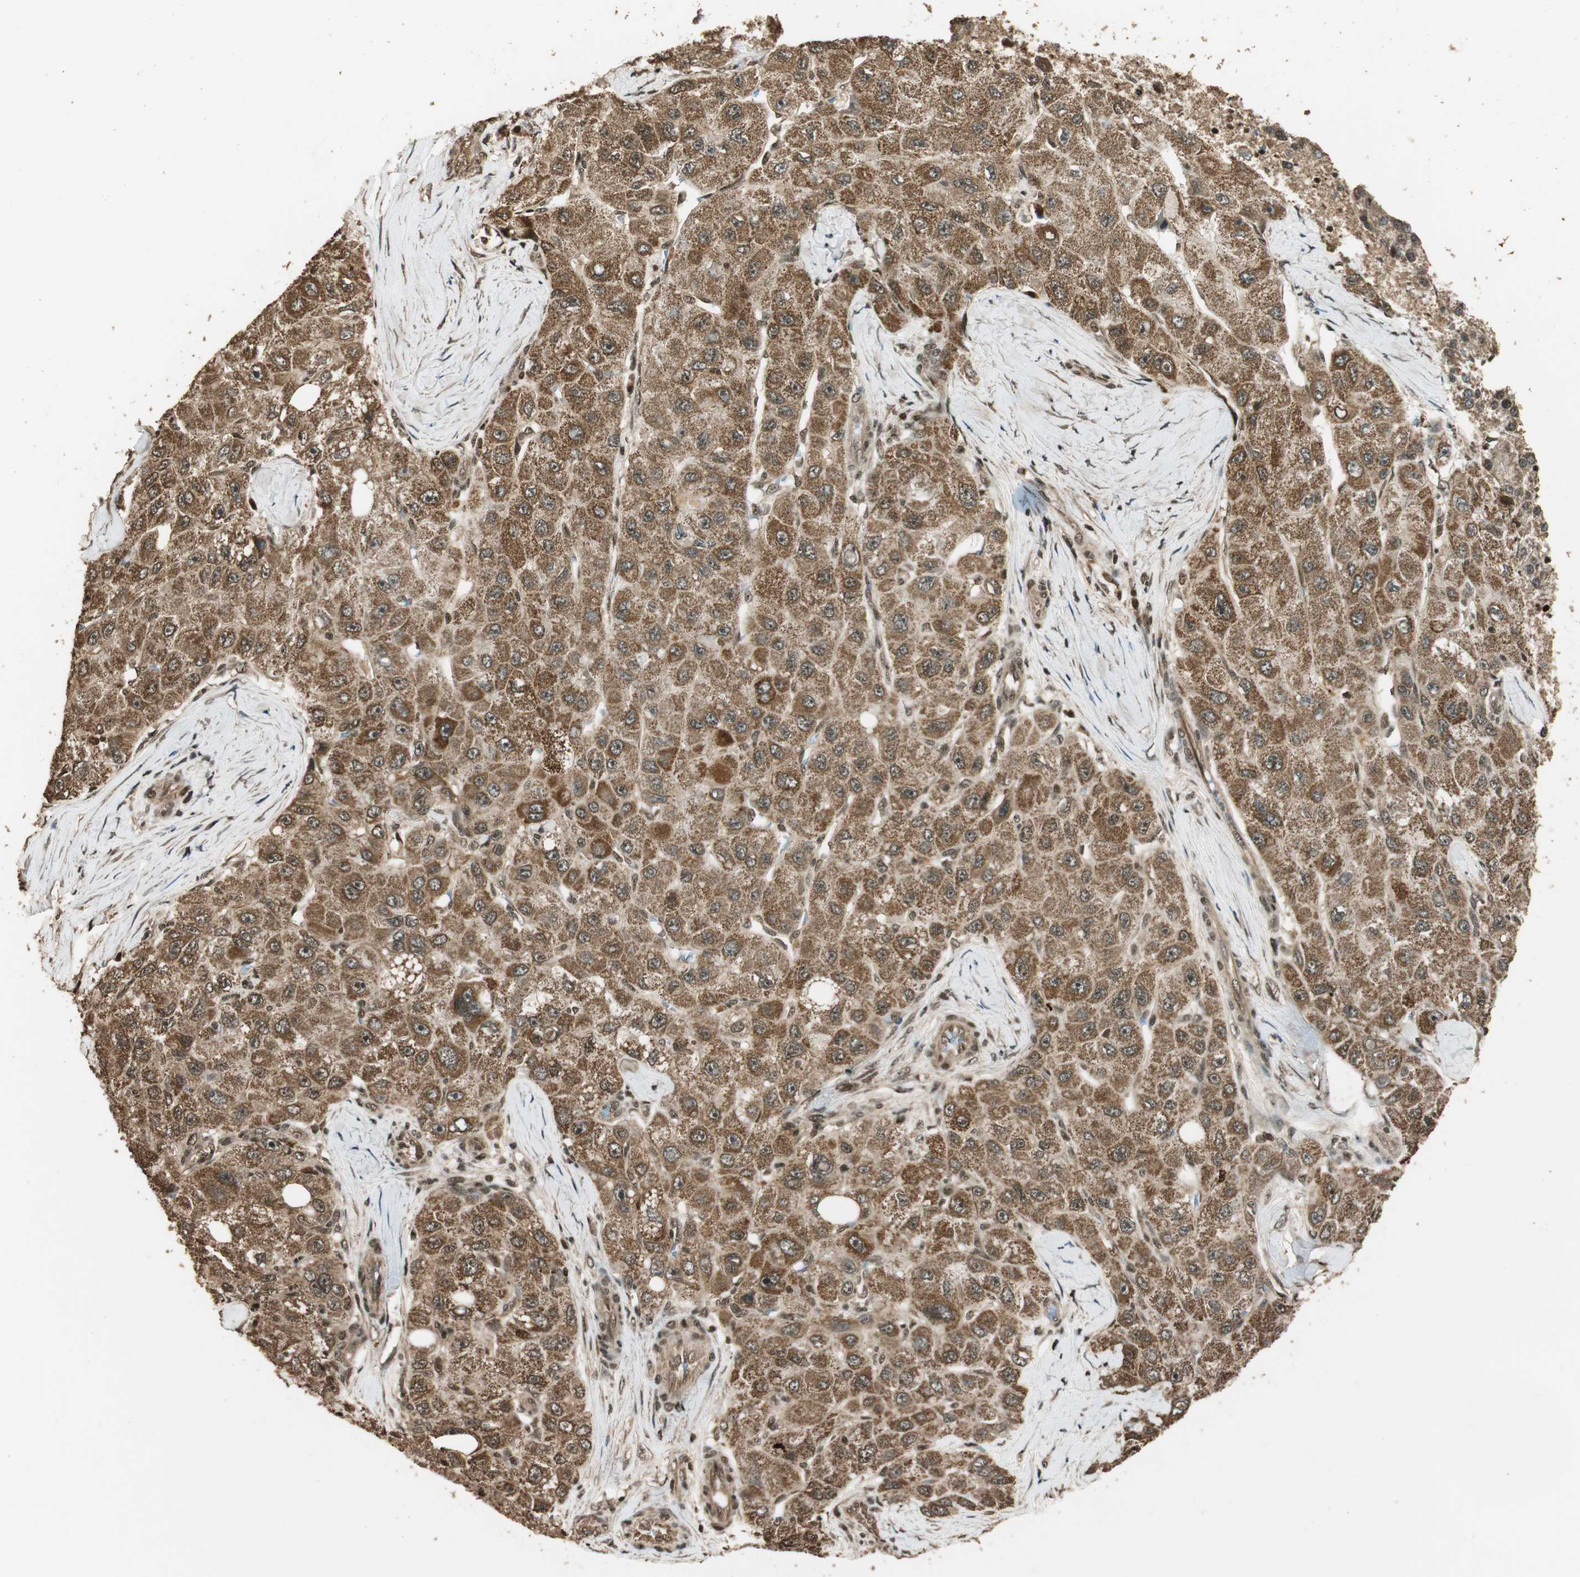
{"staining": {"intensity": "strong", "quantity": ">75%", "location": "cytoplasmic/membranous"}, "tissue": "liver cancer", "cell_type": "Tumor cells", "image_type": "cancer", "snomed": [{"axis": "morphology", "description": "Carcinoma, Hepatocellular, NOS"}, {"axis": "topography", "description": "Liver"}], "caption": "Protein analysis of liver cancer tissue exhibits strong cytoplasmic/membranous positivity in about >75% of tumor cells.", "gene": "ALKBH5", "patient": {"sex": "male", "age": 80}}